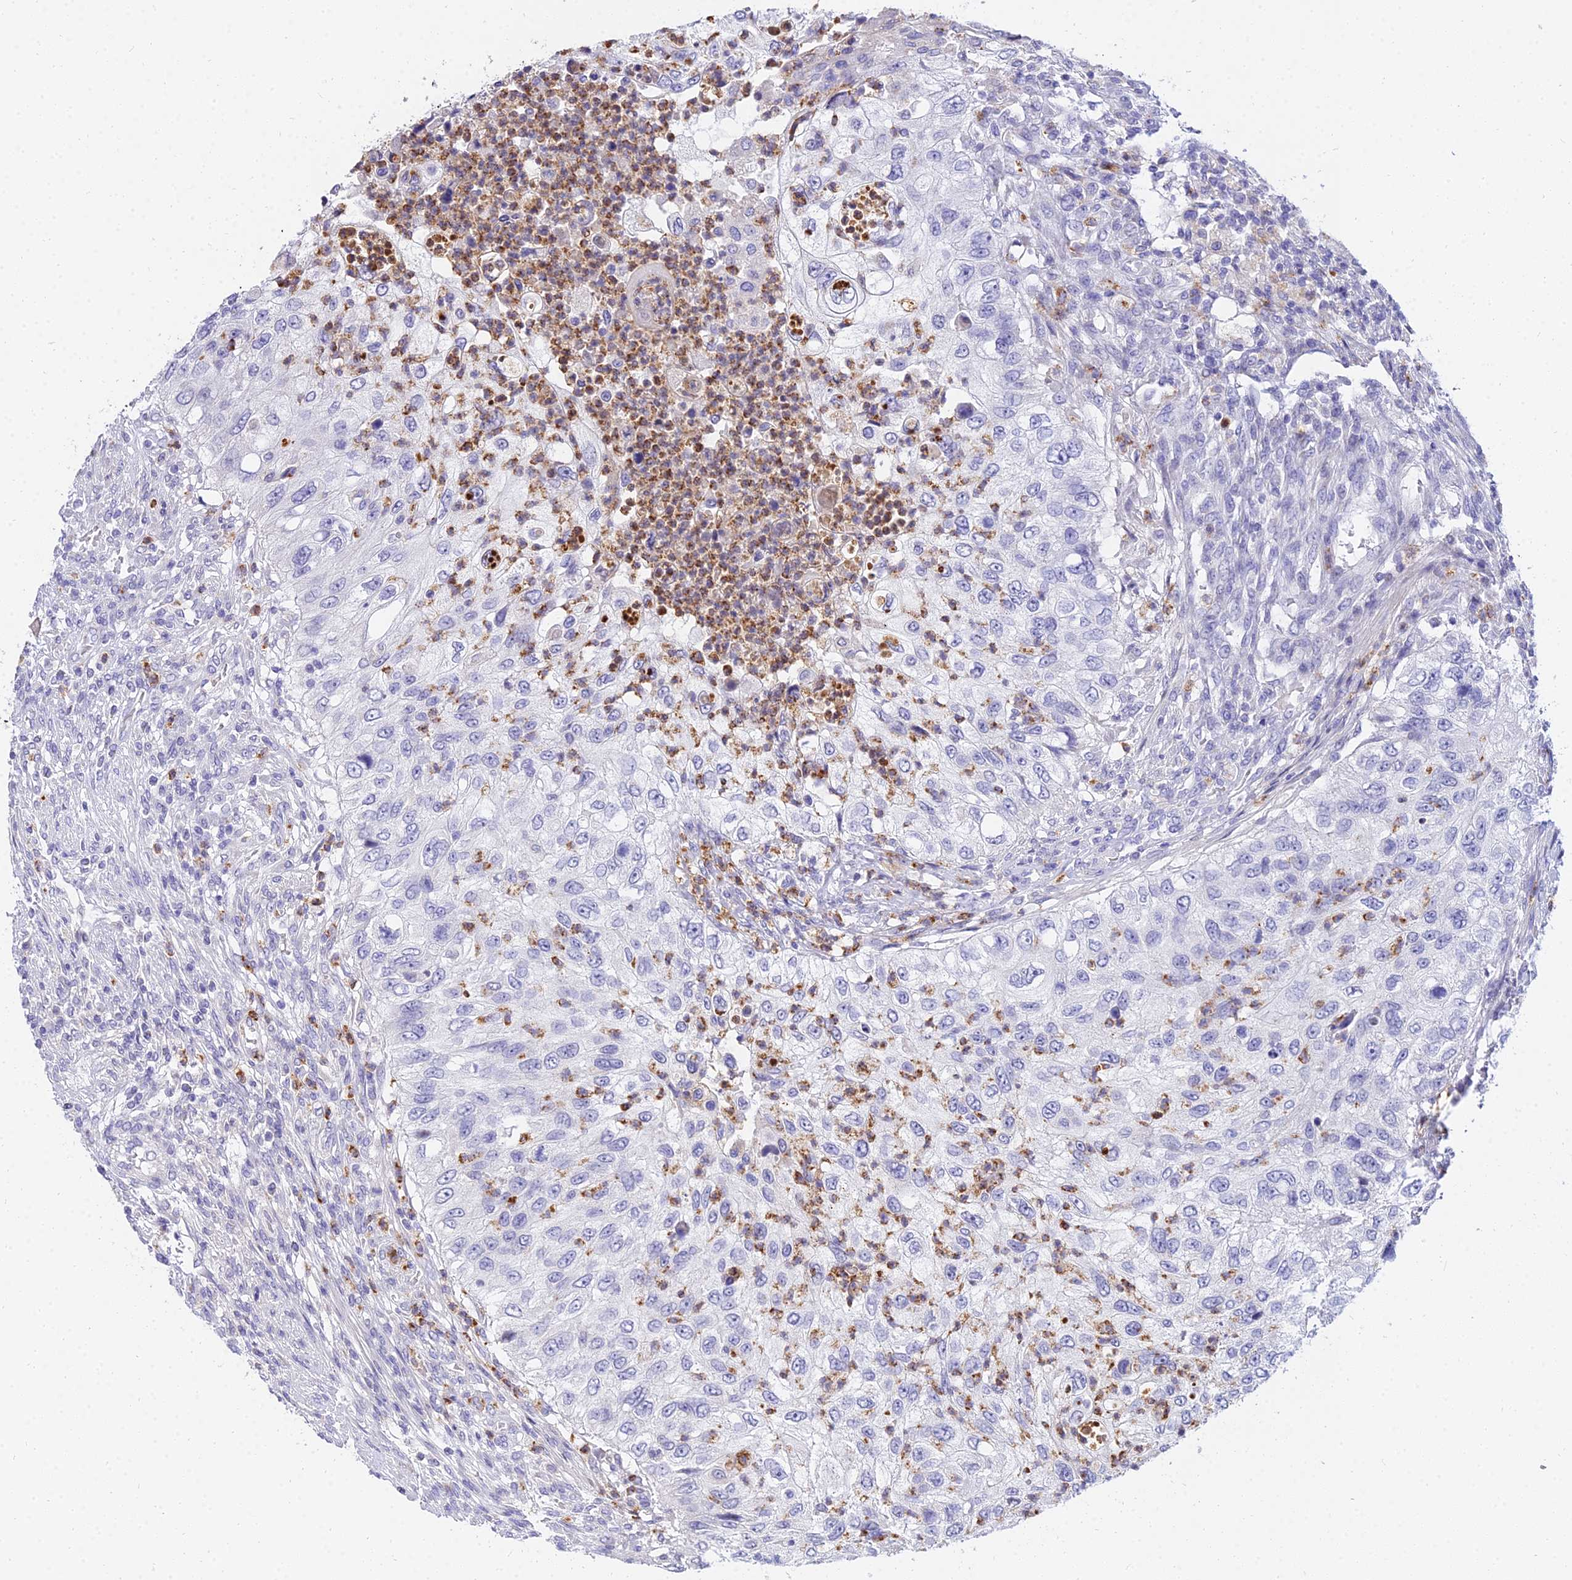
{"staining": {"intensity": "negative", "quantity": "none", "location": "none"}, "tissue": "urothelial cancer", "cell_type": "Tumor cells", "image_type": "cancer", "snomed": [{"axis": "morphology", "description": "Urothelial carcinoma, High grade"}, {"axis": "topography", "description": "Urinary bladder"}], "caption": "A micrograph of human urothelial cancer is negative for staining in tumor cells. (Brightfield microscopy of DAB (3,3'-diaminobenzidine) immunohistochemistry (IHC) at high magnification).", "gene": "VWC2L", "patient": {"sex": "female", "age": 60}}